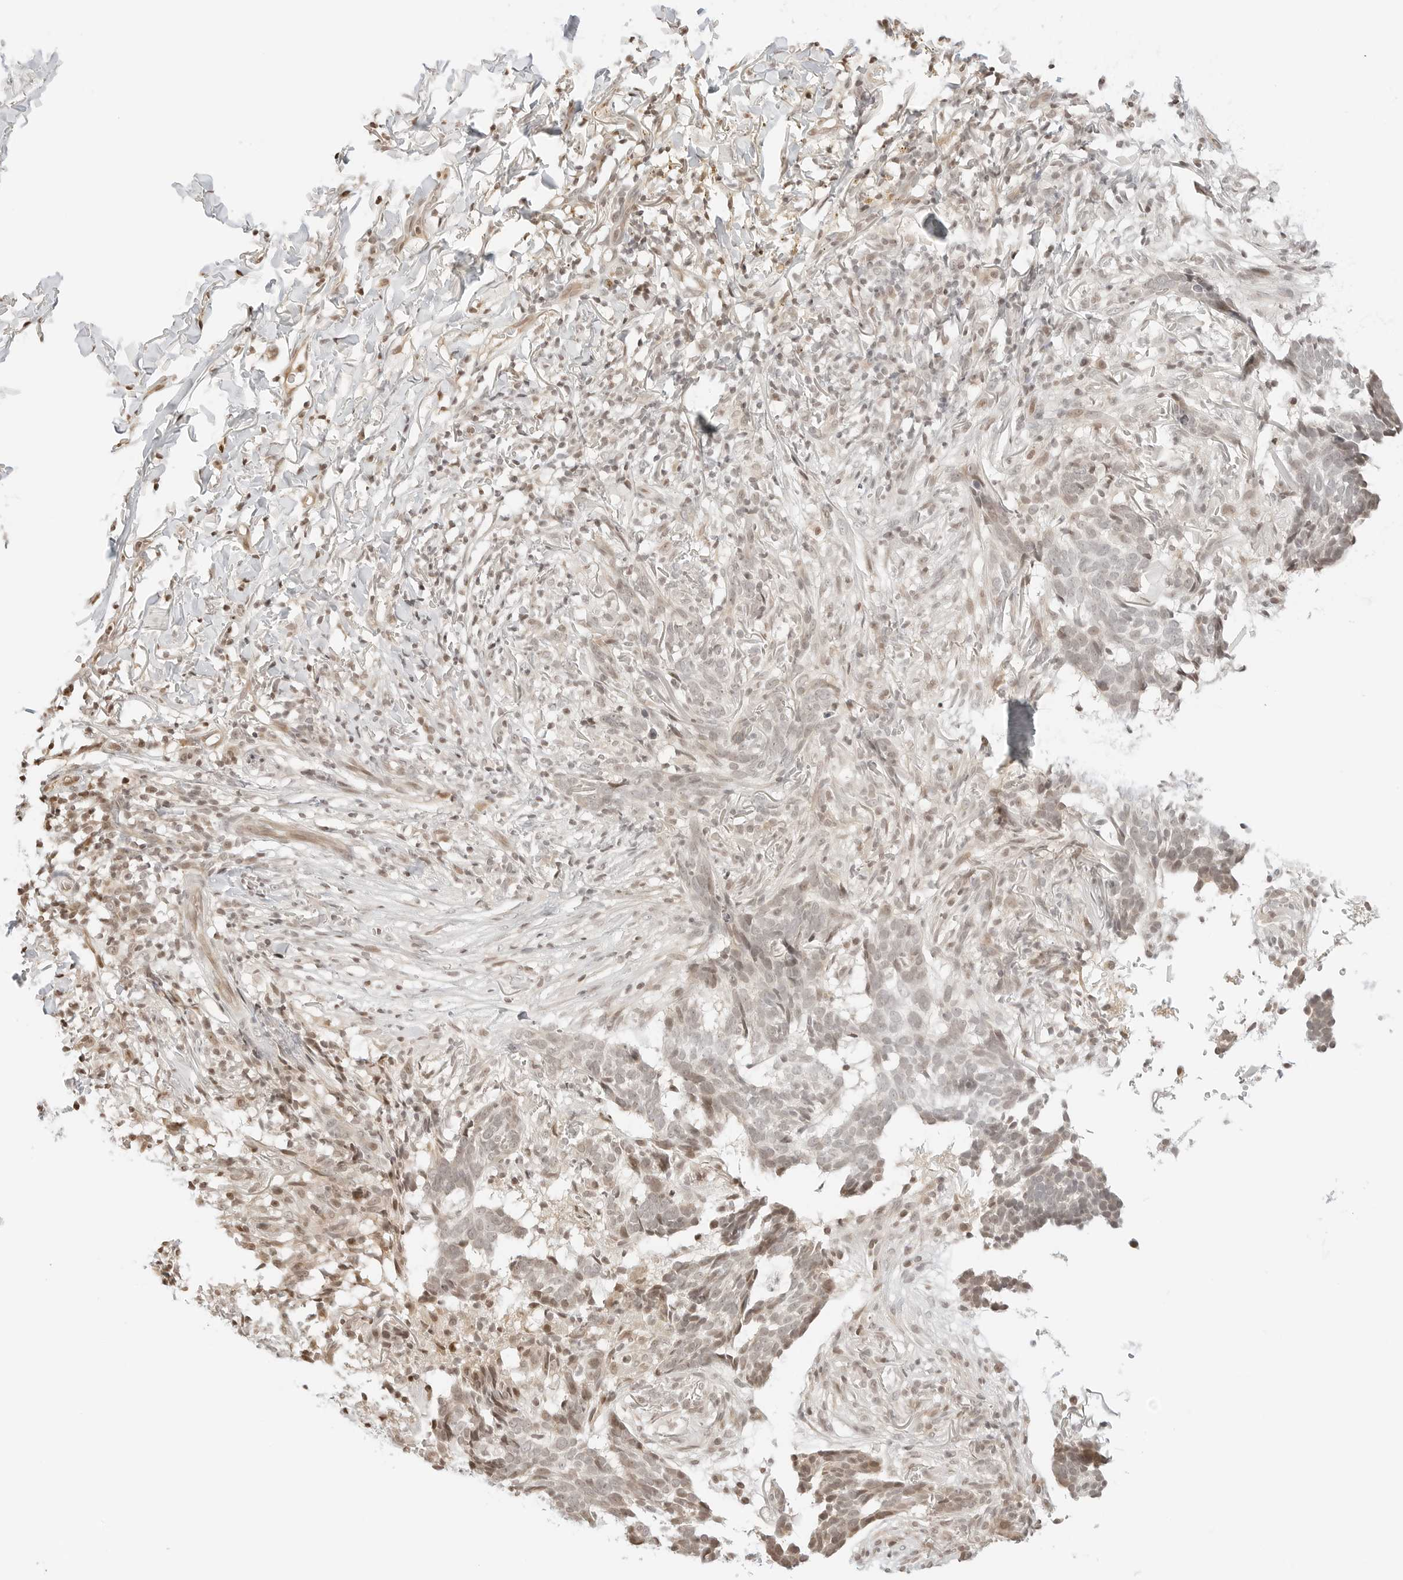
{"staining": {"intensity": "weak", "quantity": "25%-75%", "location": "nuclear"}, "tissue": "skin cancer", "cell_type": "Tumor cells", "image_type": "cancer", "snomed": [{"axis": "morphology", "description": "Basal cell carcinoma"}, {"axis": "topography", "description": "Skin"}], "caption": "Skin cancer (basal cell carcinoma) tissue shows weak nuclear expression in about 25%-75% of tumor cells, visualized by immunohistochemistry.", "gene": "RPS6KL1", "patient": {"sex": "male", "age": 85}}